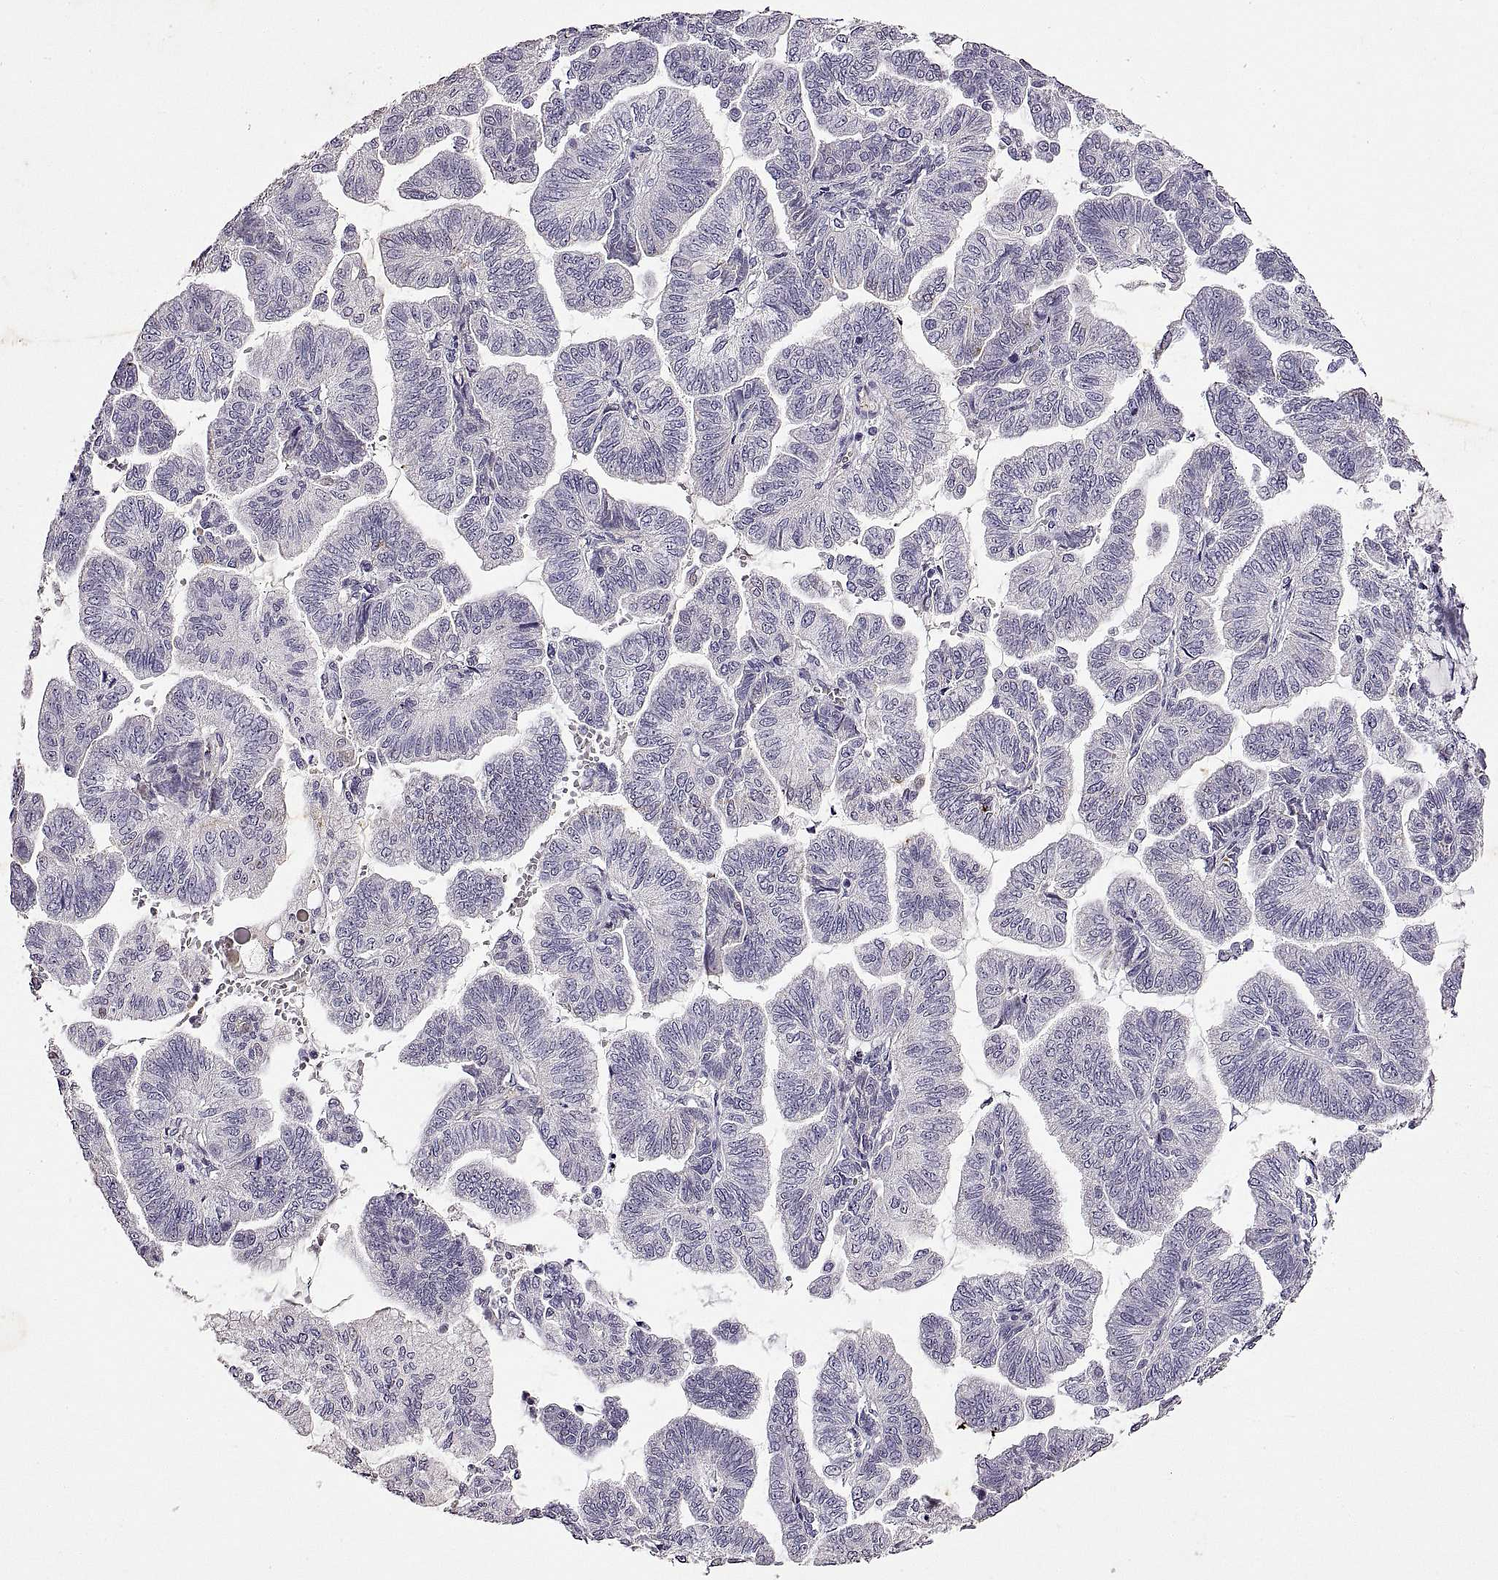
{"staining": {"intensity": "negative", "quantity": "none", "location": "none"}, "tissue": "stomach cancer", "cell_type": "Tumor cells", "image_type": "cancer", "snomed": [{"axis": "morphology", "description": "Adenocarcinoma, NOS"}, {"axis": "topography", "description": "Stomach"}], "caption": "This is an immunohistochemistry (IHC) micrograph of human stomach adenocarcinoma. There is no positivity in tumor cells.", "gene": "DEFB136", "patient": {"sex": "male", "age": 83}}